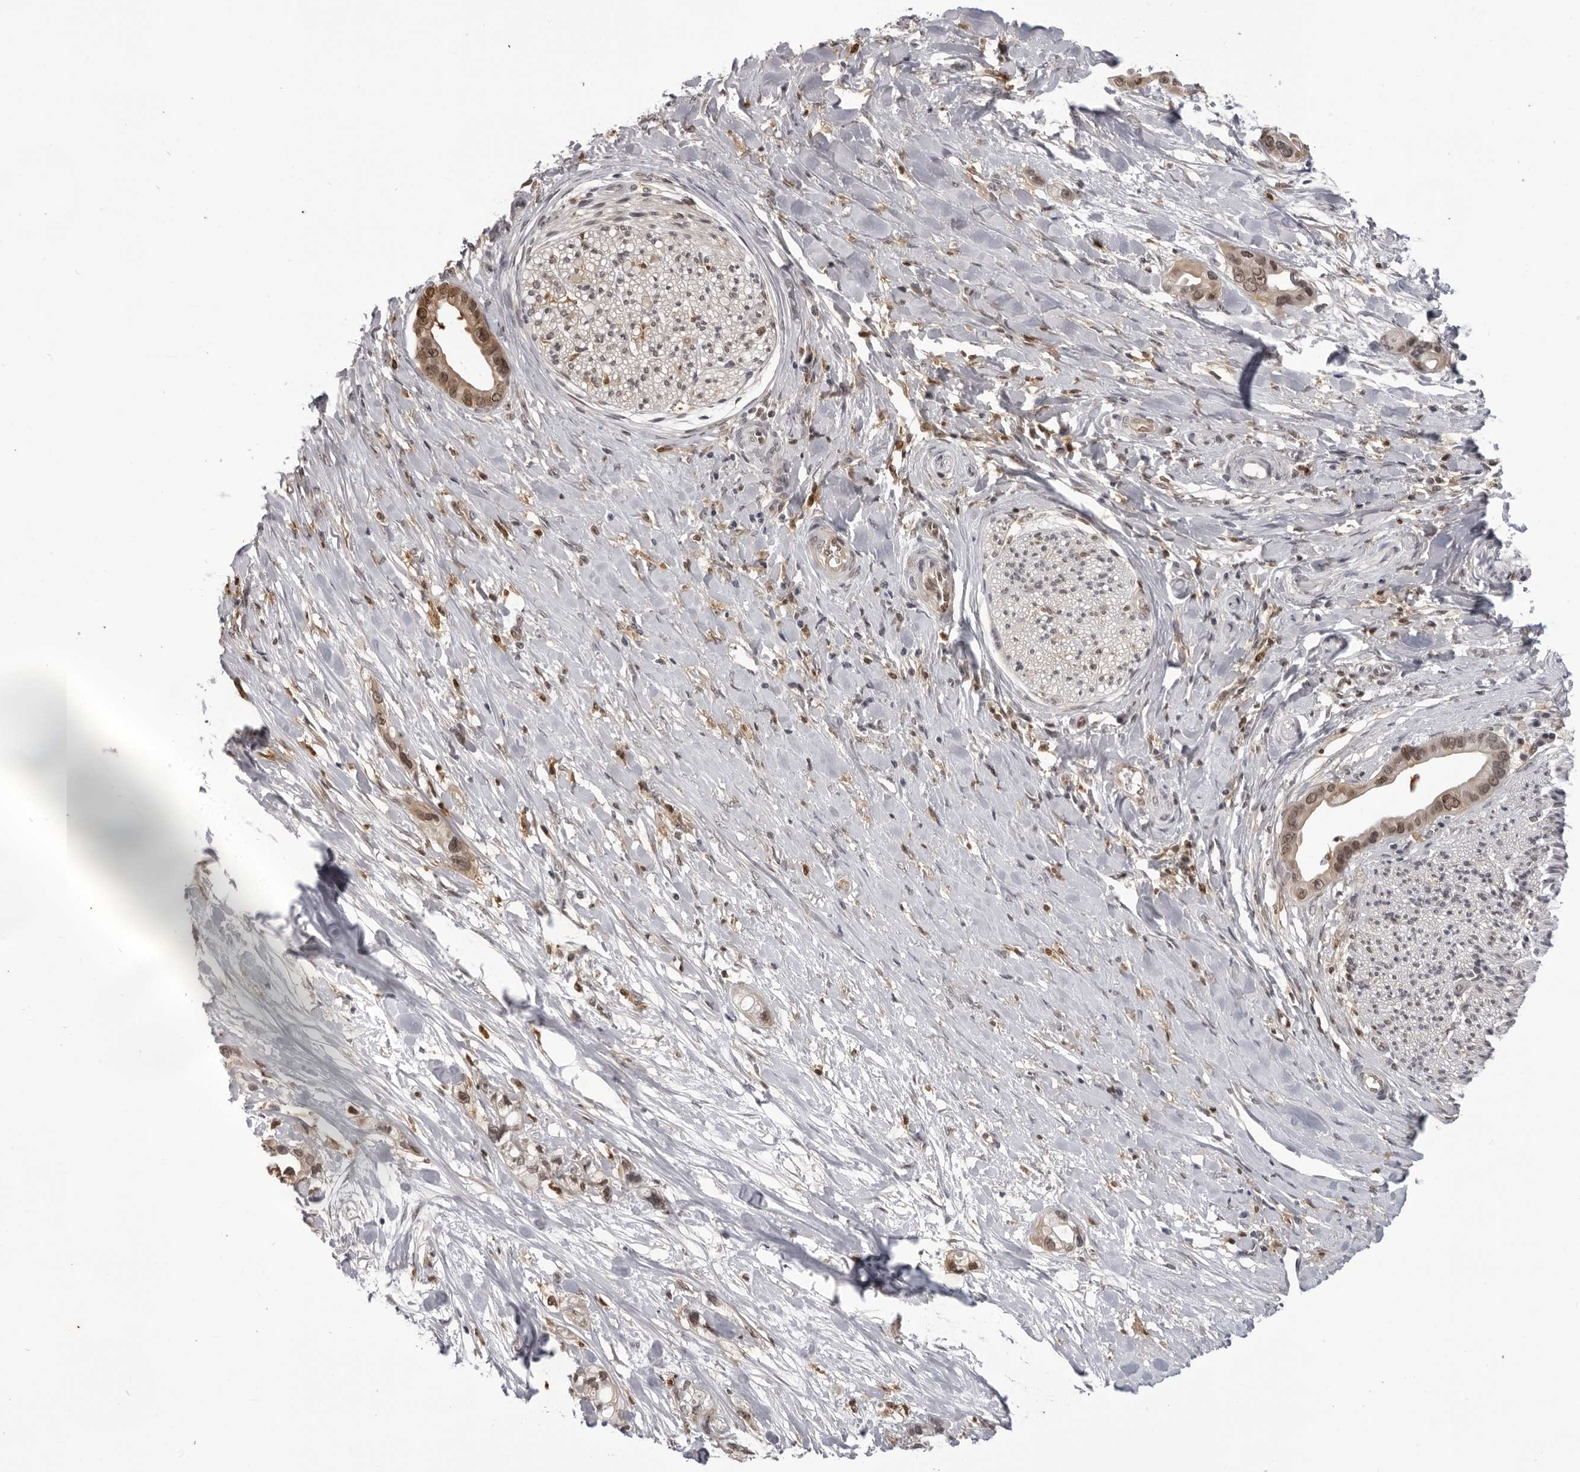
{"staining": {"intensity": "moderate", "quantity": ">75%", "location": "nuclear"}, "tissue": "pancreatic cancer", "cell_type": "Tumor cells", "image_type": "cancer", "snomed": [{"axis": "morphology", "description": "Adenocarcinoma, NOS"}, {"axis": "topography", "description": "Pancreas"}], "caption": "Immunohistochemical staining of pancreatic cancer (adenocarcinoma) shows medium levels of moderate nuclear staining in approximately >75% of tumor cells.", "gene": "SRGAP2", "patient": {"sex": "female", "age": 77}}